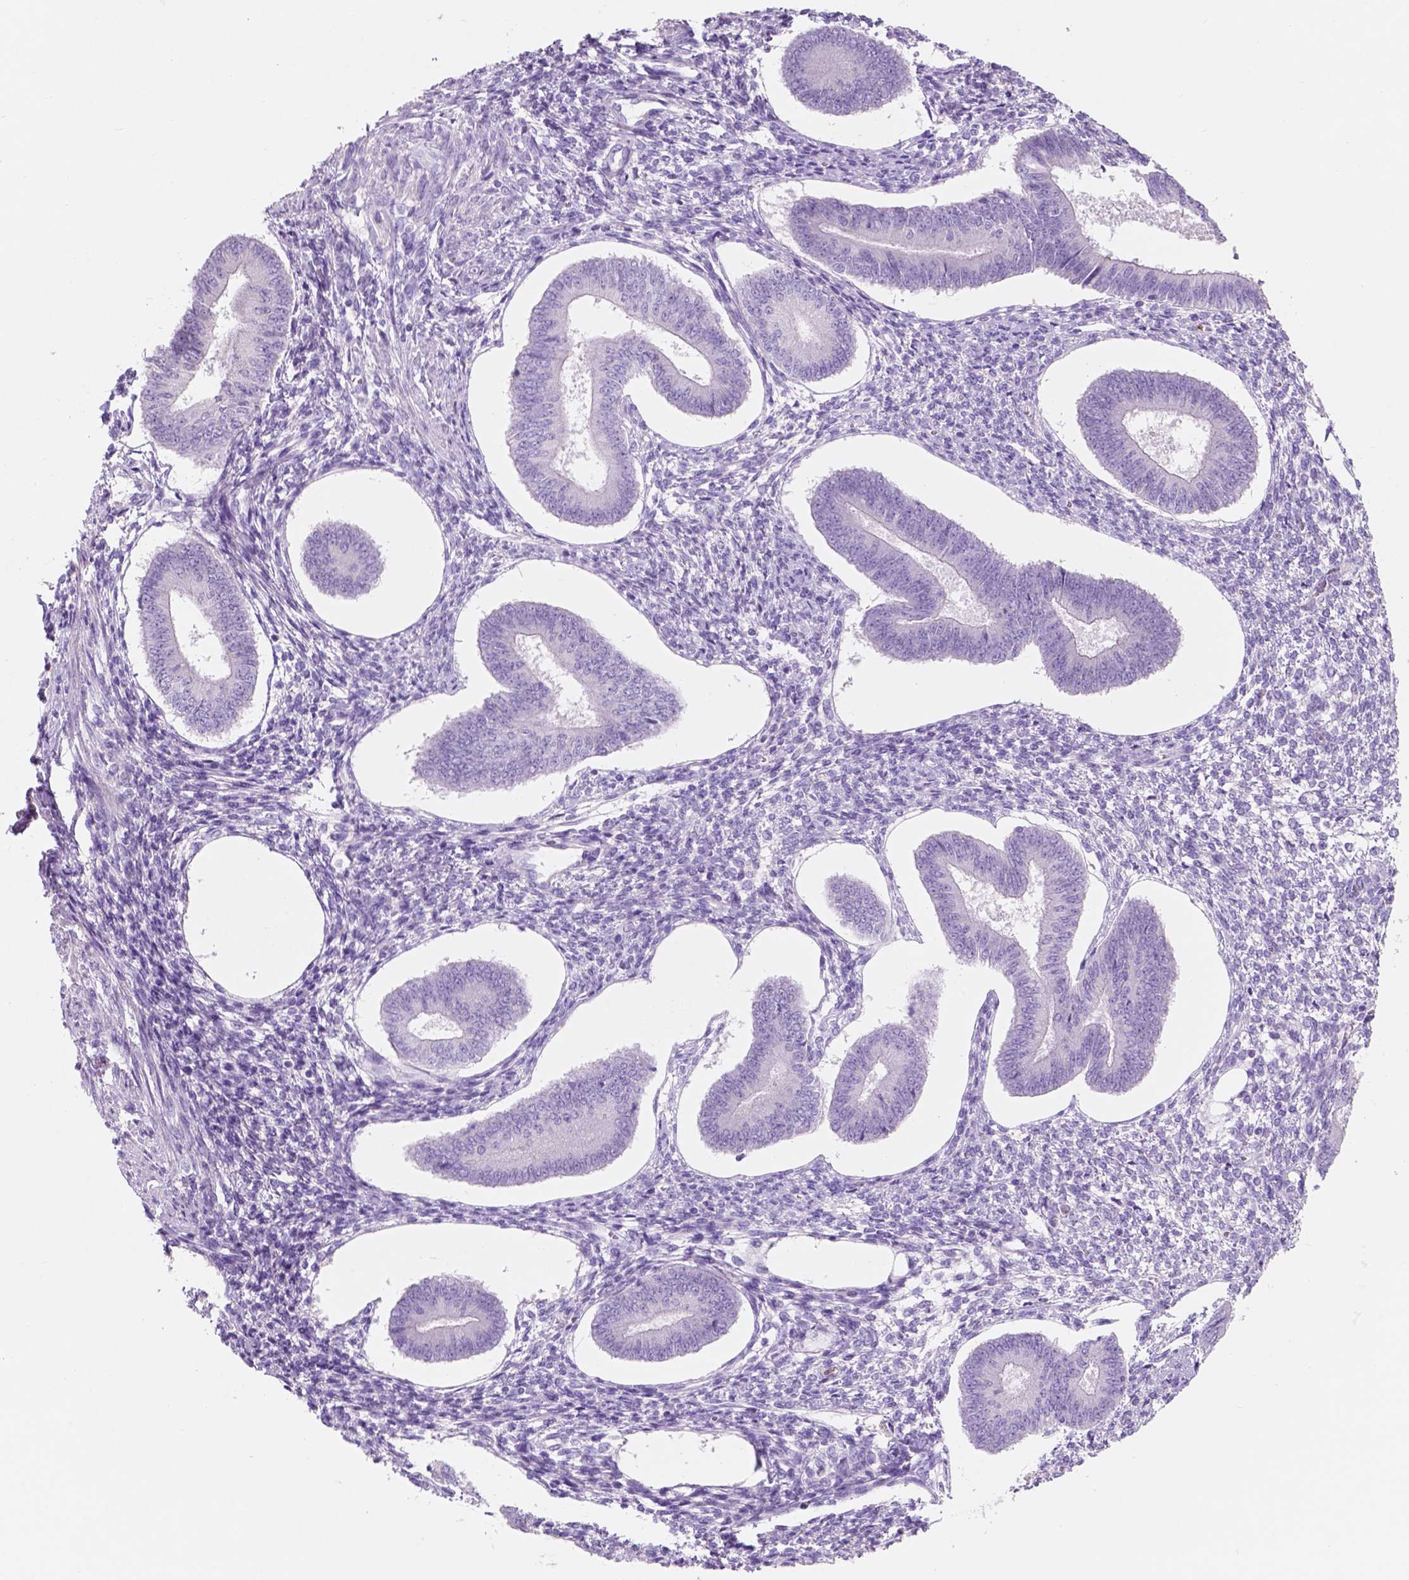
{"staining": {"intensity": "negative", "quantity": "none", "location": "none"}, "tissue": "endometrium", "cell_type": "Cells in endometrial stroma", "image_type": "normal", "snomed": [{"axis": "morphology", "description": "Normal tissue, NOS"}, {"axis": "topography", "description": "Endometrium"}], "caption": "High power microscopy image of an IHC histopathology image of unremarkable endometrium, revealing no significant positivity in cells in endometrial stroma.", "gene": "CUZD1", "patient": {"sex": "female", "age": 42}}